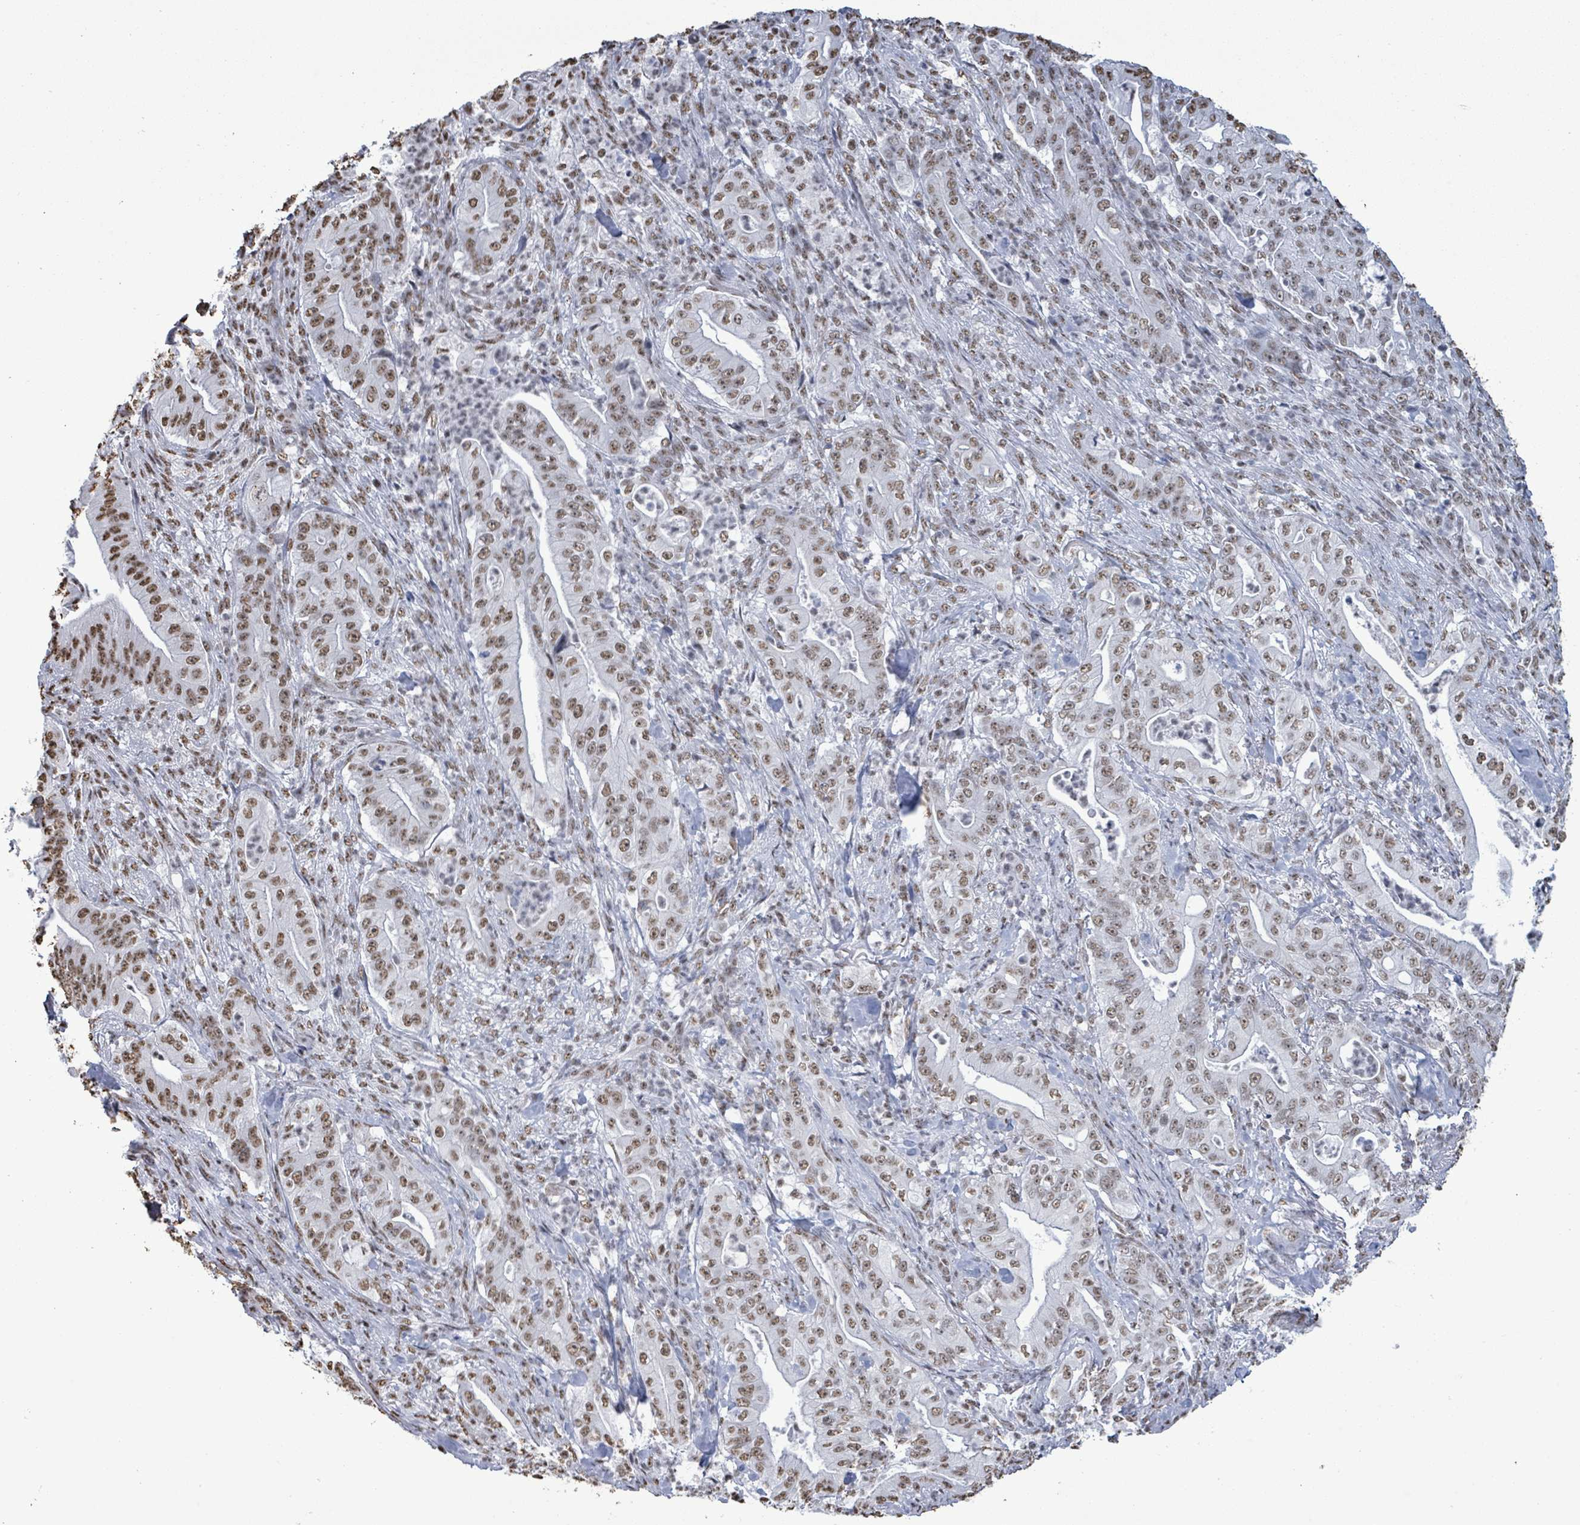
{"staining": {"intensity": "moderate", "quantity": ">75%", "location": "nuclear"}, "tissue": "pancreatic cancer", "cell_type": "Tumor cells", "image_type": "cancer", "snomed": [{"axis": "morphology", "description": "Adenocarcinoma, NOS"}, {"axis": "topography", "description": "Pancreas"}], "caption": "Protein staining by IHC reveals moderate nuclear staining in approximately >75% of tumor cells in pancreatic adenocarcinoma.", "gene": "SAMD14", "patient": {"sex": "male", "age": 71}}